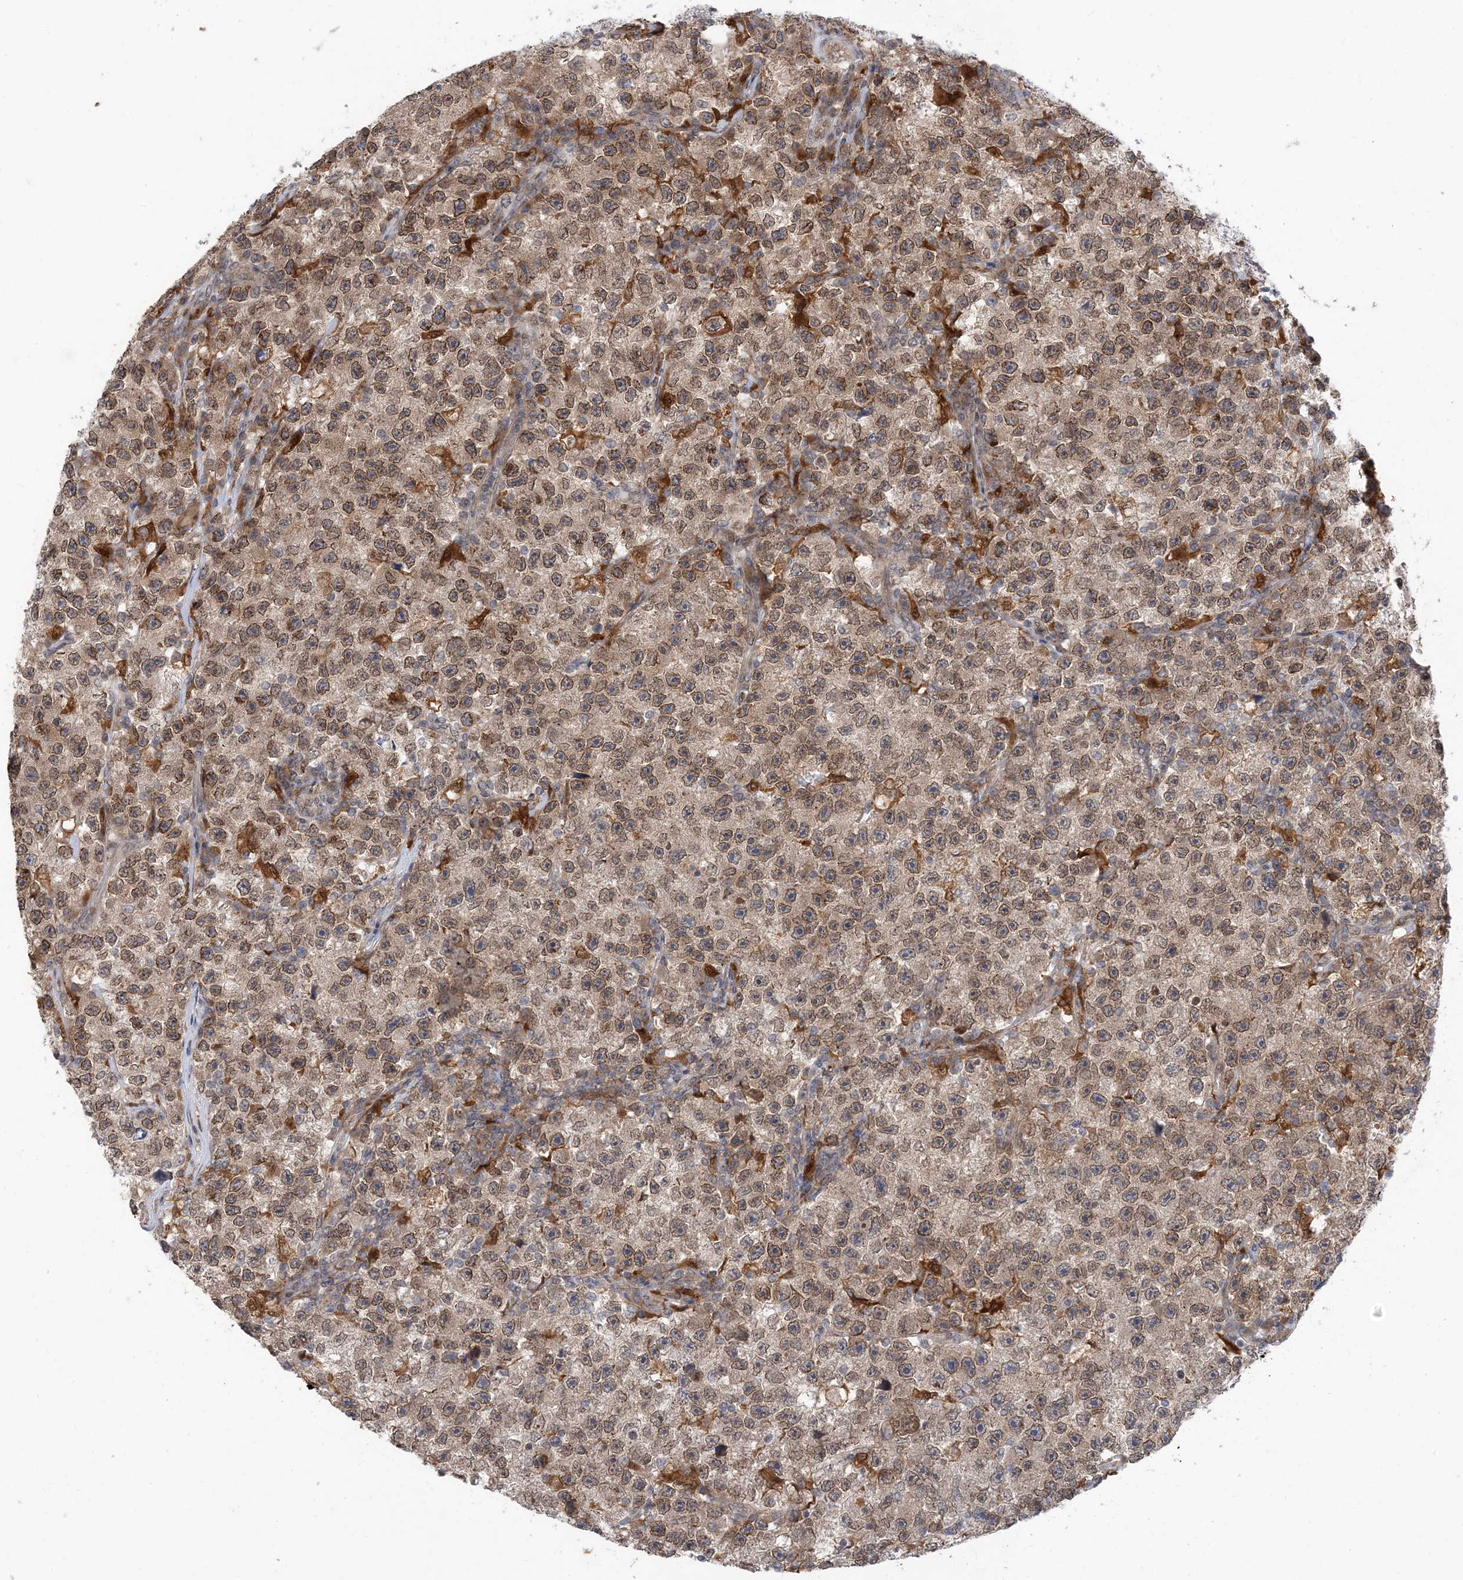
{"staining": {"intensity": "moderate", "quantity": ">75%", "location": "cytoplasmic/membranous,nuclear"}, "tissue": "testis cancer", "cell_type": "Tumor cells", "image_type": "cancer", "snomed": [{"axis": "morphology", "description": "Seminoma, NOS"}, {"axis": "topography", "description": "Testis"}], "caption": "A photomicrograph showing moderate cytoplasmic/membranous and nuclear expression in about >75% of tumor cells in testis cancer, as visualized by brown immunohistochemical staining.", "gene": "NAGK", "patient": {"sex": "male", "age": 22}}